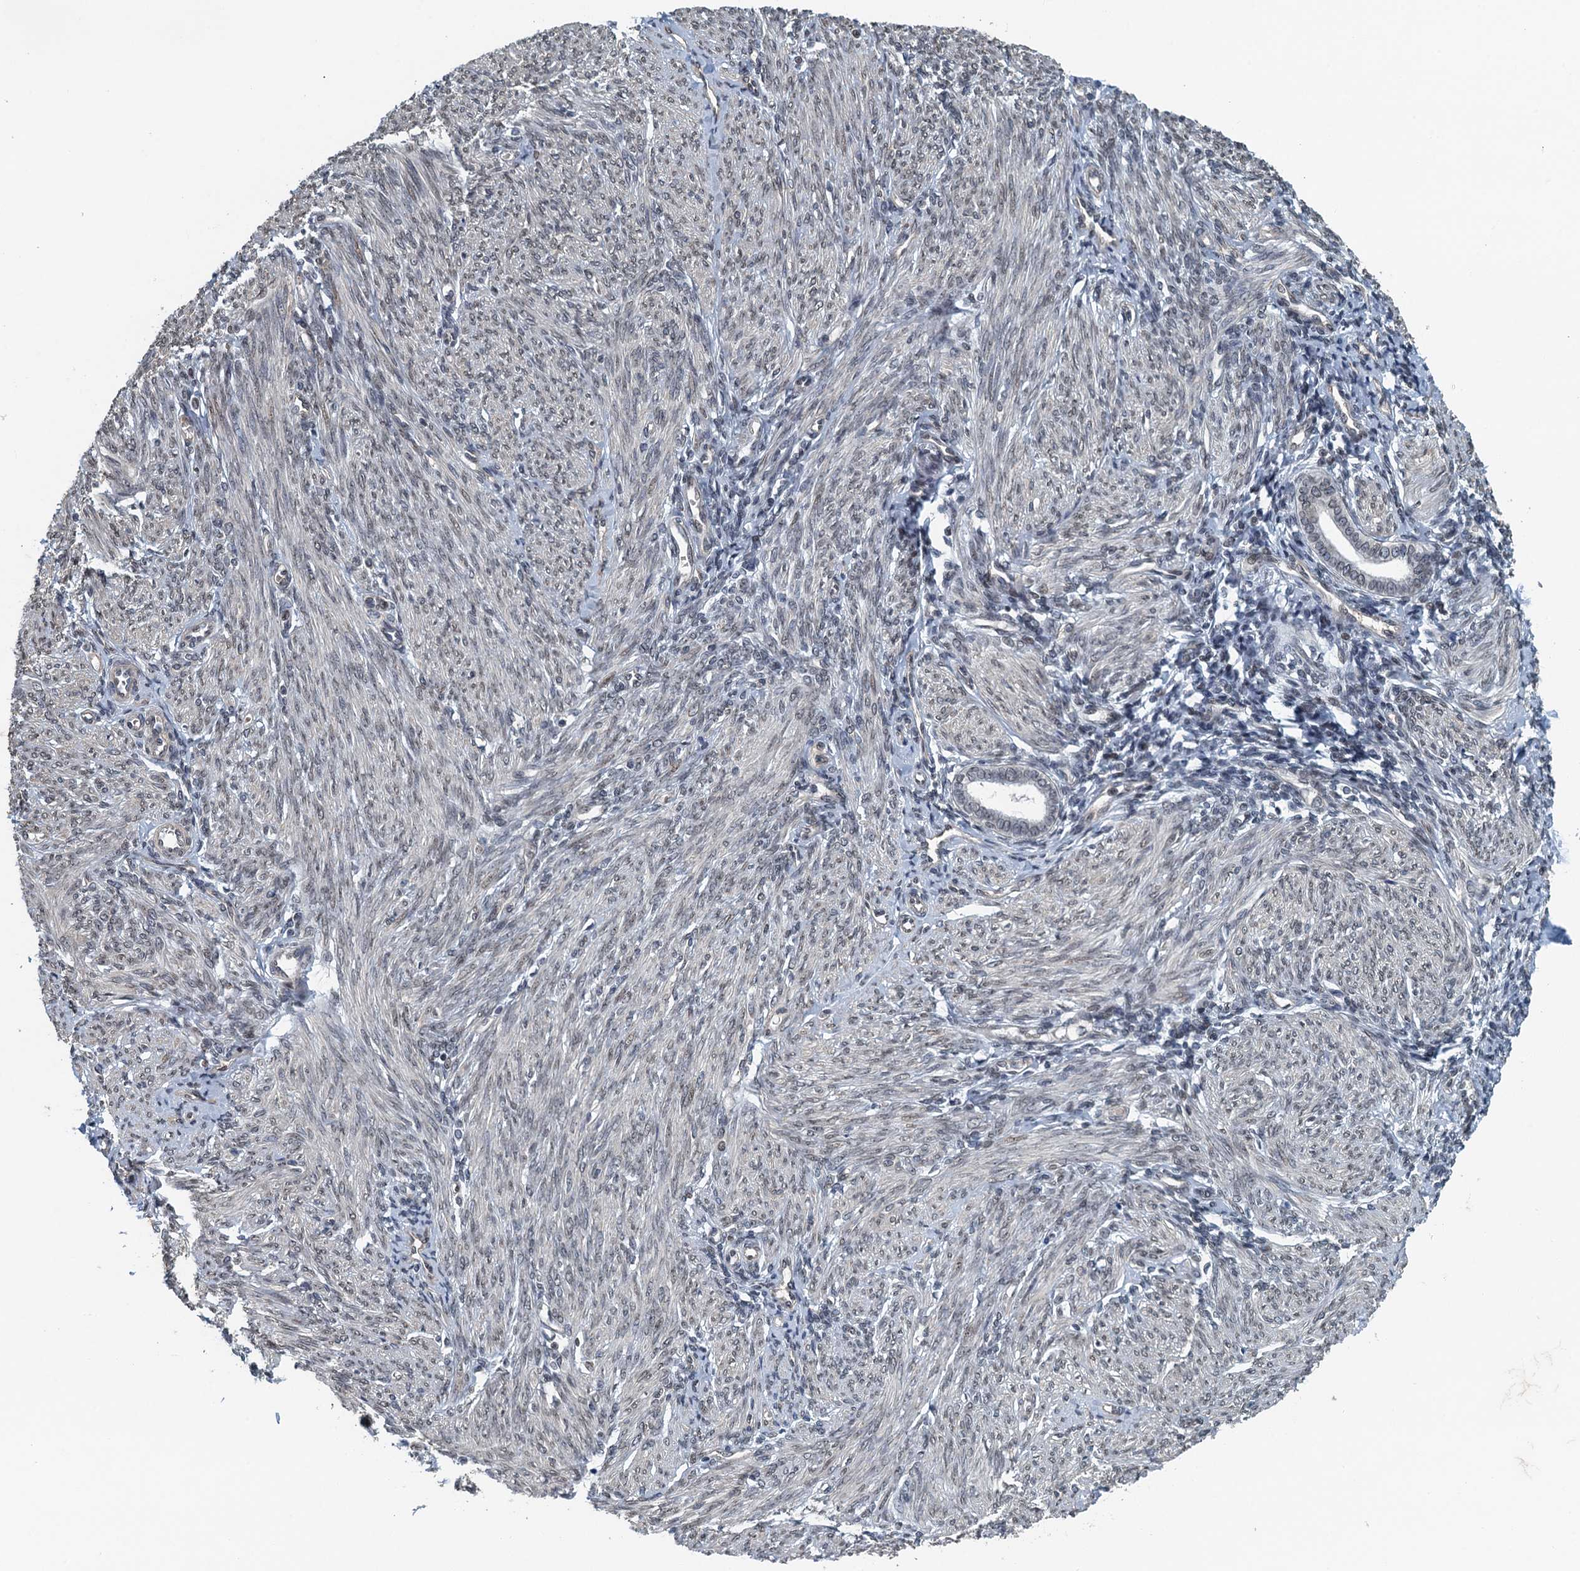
{"staining": {"intensity": "negative", "quantity": "none", "location": "none"}, "tissue": "endometrium", "cell_type": "Cells in endometrial stroma", "image_type": "normal", "snomed": [{"axis": "morphology", "description": "Normal tissue, NOS"}, {"axis": "topography", "description": "Endometrium"}], "caption": "Immunohistochemistry histopathology image of benign endometrium: endometrium stained with DAB (3,3'-diaminobenzidine) exhibits no significant protein expression in cells in endometrial stroma.", "gene": "CCDC34", "patient": {"sex": "female", "age": 77}}